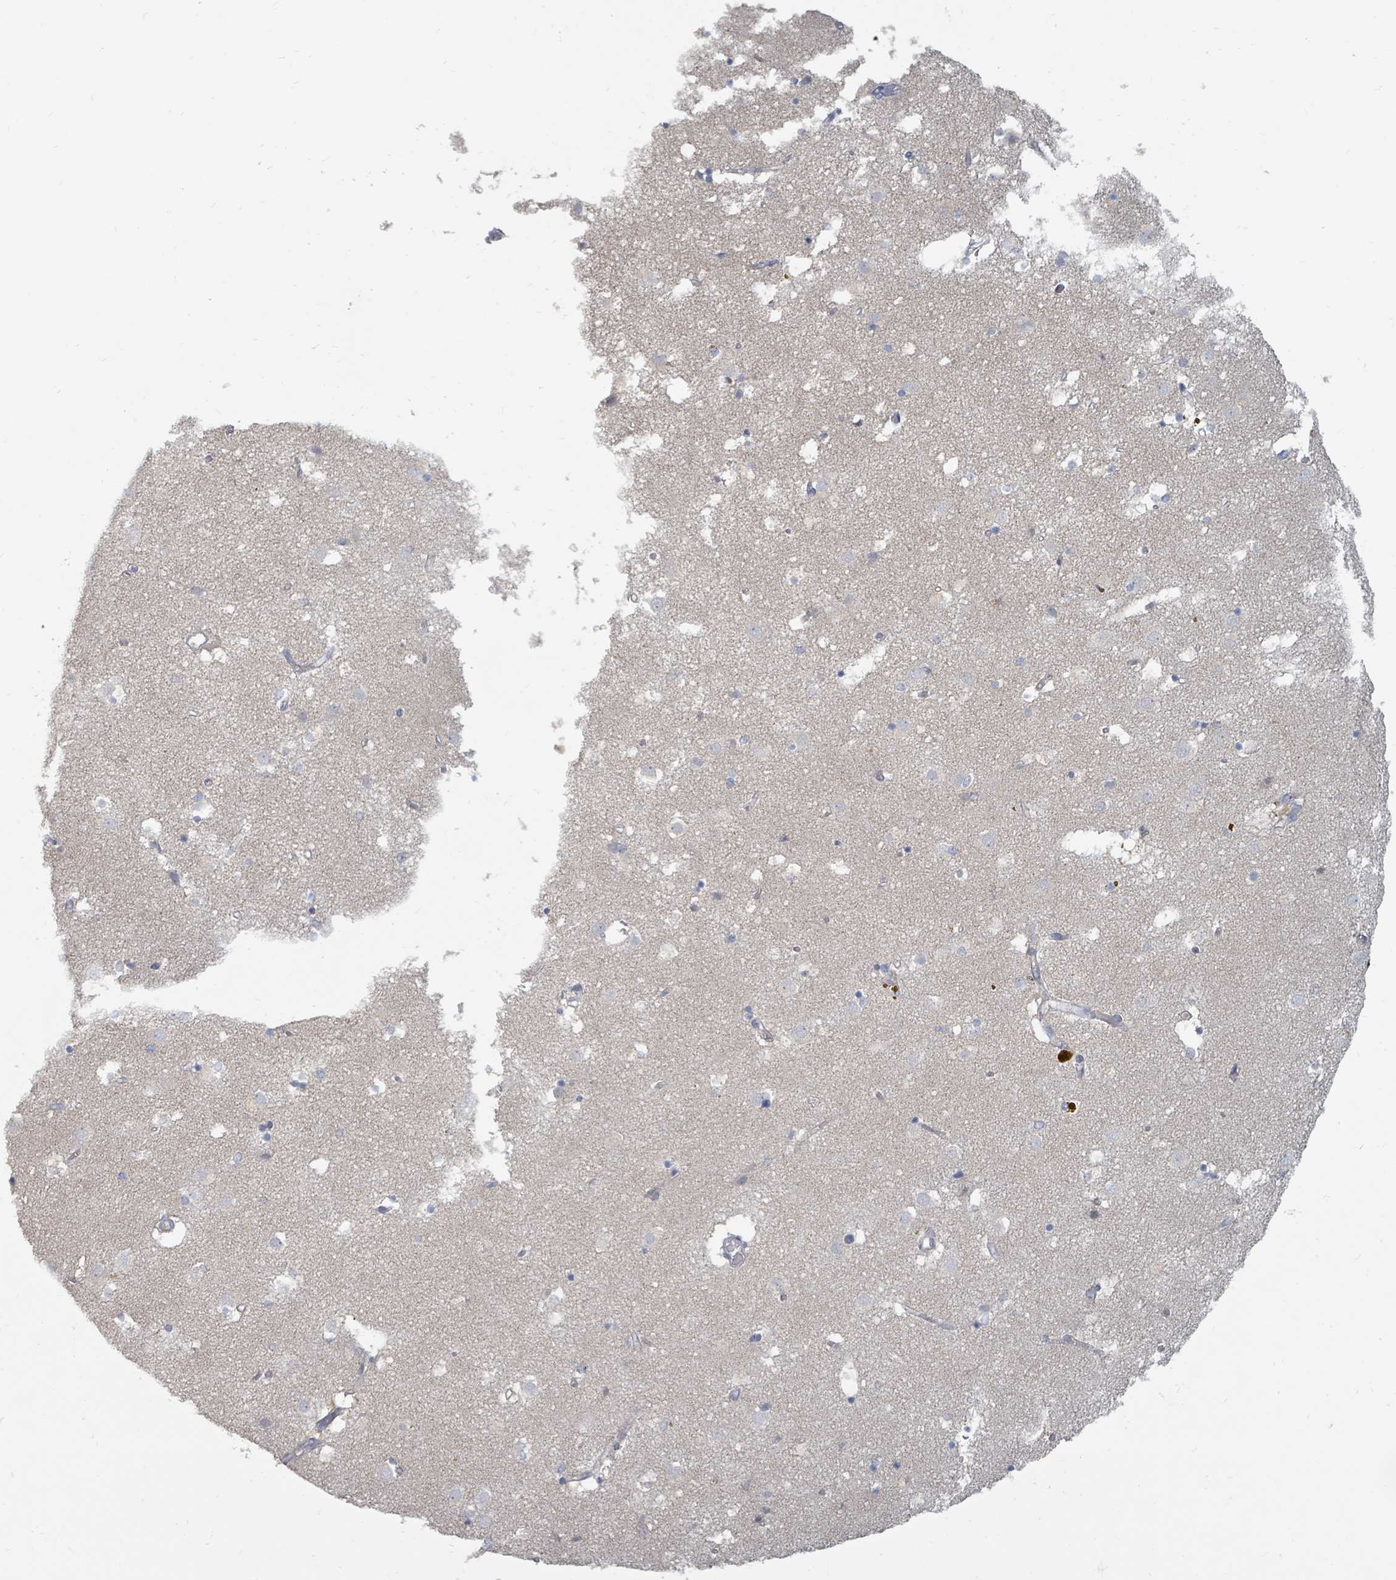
{"staining": {"intensity": "negative", "quantity": "none", "location": "none"}, "tissue": "caudate", "cell_type": "Glial cells", "image_type": "normal", "snomed": [{"axis": "morphology", "description": "Normal tissue, NOS"}, {"axis": "topography", "description": "Lateral ventricle wall"}], "caption": "An immunohistochemistry micrograph of unremarkable caudate is shown. There is no staining in glial cells of caudate.", "gene": "ARGFX", "patient": {"sex": "male", "age": 70}}